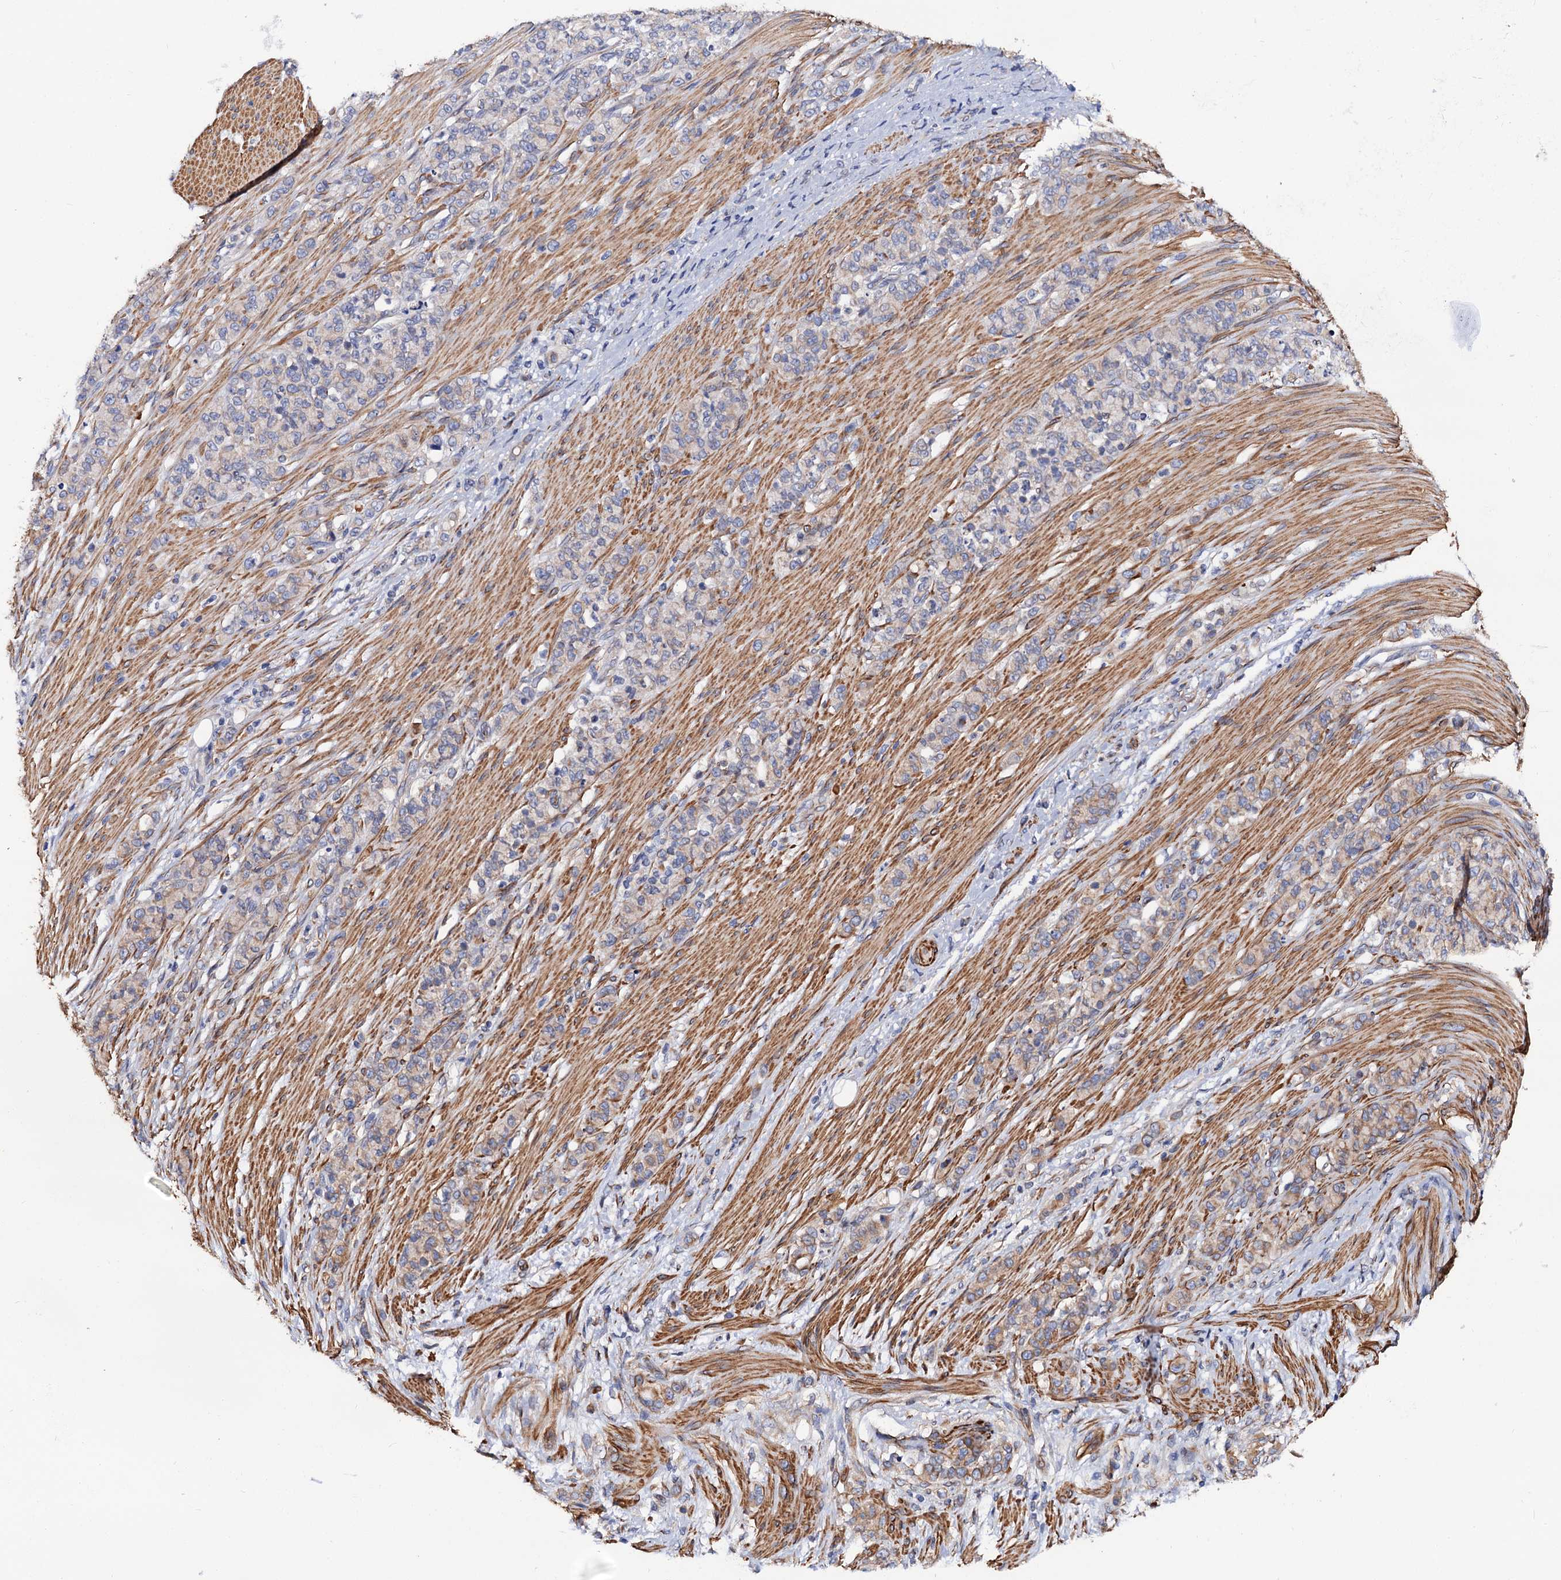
{"staining": {"intensity": "negative", "quantity": "none", "location": "none"}, "tissue": "stomach cancer", "cell_type": "Tumor cells", "image_type": "cancer", "snomed": [{"axis": "morphology", "description": "Adenocarcinoma, NOS"}, {"axis": "topography", "description": "Stomach"}], "caption": "Protein analysis of stomach cancer demonstrates no significant positivity in tumor cells. Brightfield microscopy of IHC stained with DAB (brown) and hematoxylin (blue), captured at high magnification.", "gene": "ZDHHC18", "patient": {"sex": "female", "age": 79}}